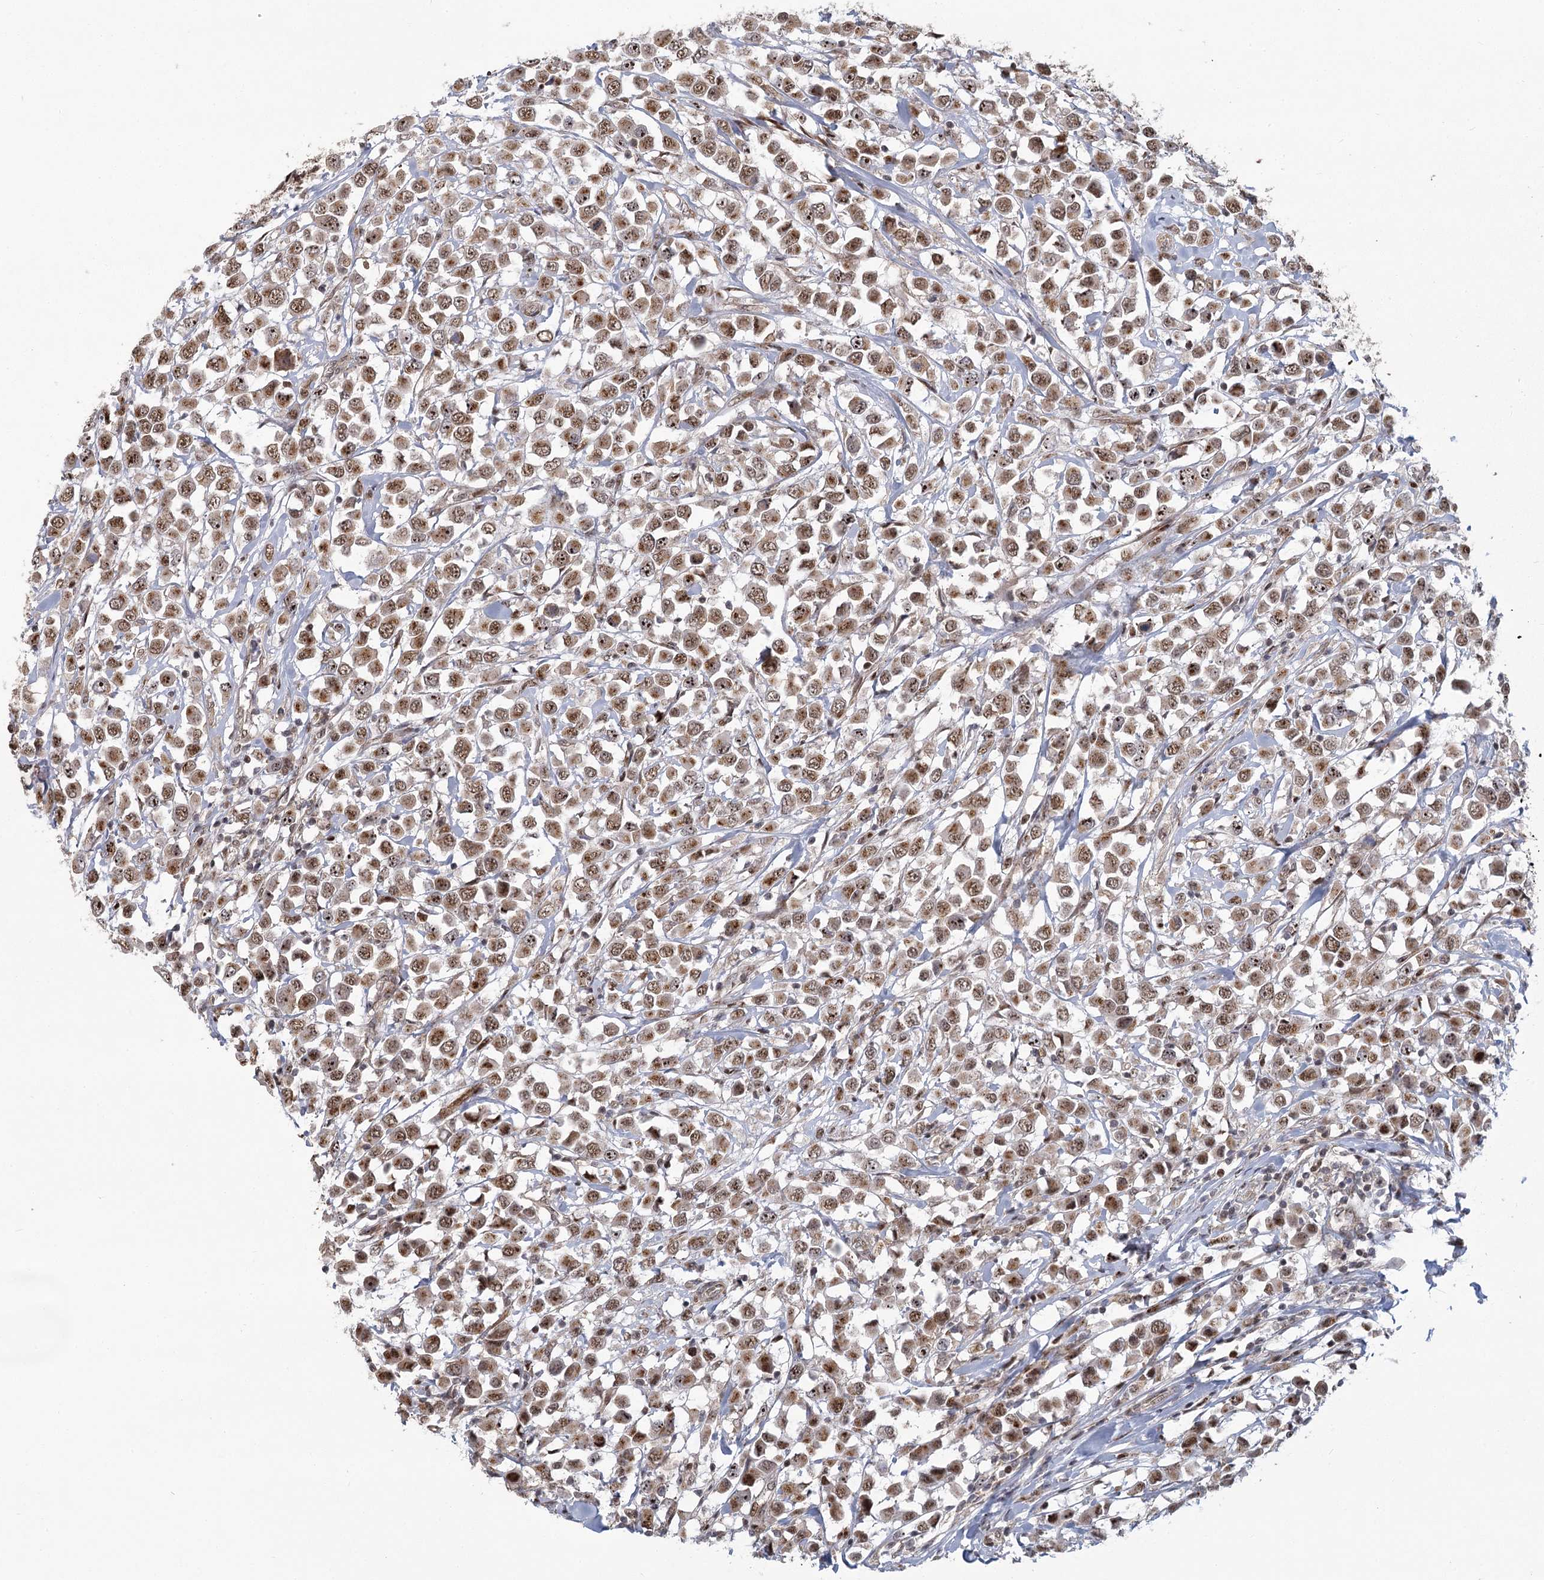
{"staining": {"intensity": "moderate", "quantity": ">75%", "location": "cytoplasmic/membranous,nuclear"}, "tissue": "breast cancer", "cell_type": "Tumor cells", "image_type": "cancer", "snomed": [{"axis": "morphology", "description": "Duct carcinoma"}, {"axis": "topography", "description": "Breast"}], "caption": "This is an image of immunohistochemistry staining of breast cancer (infiltrating ductal carcinoma), which shows moderate expression in the cytoplasmic/membranous and nuclear of tumor cells.", "gene": "PARM1", "patient": {"sex": "female", "age": 61}}